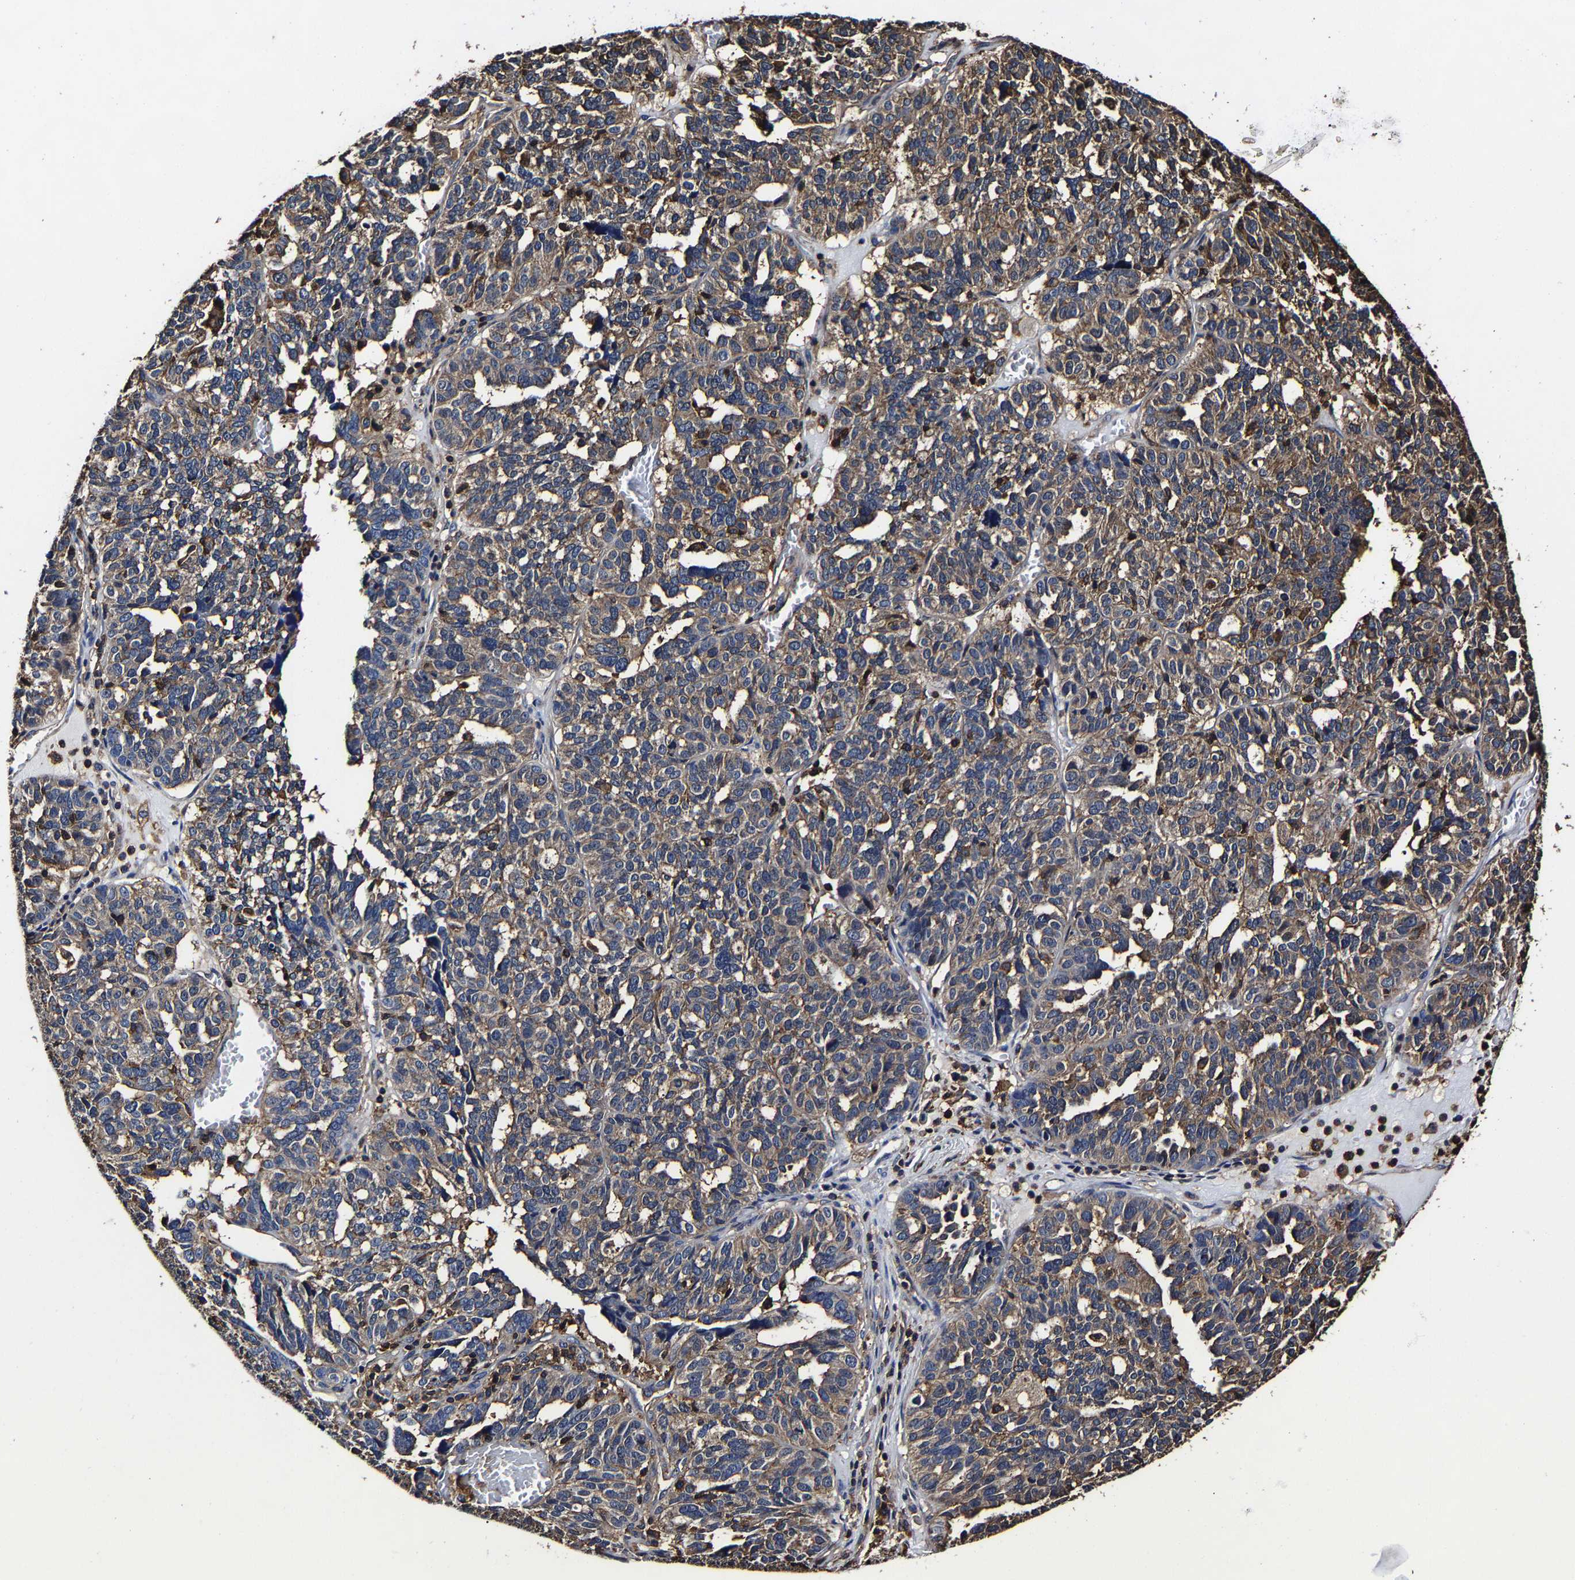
{"staining": {"intensity": "weak", "quantity": ">75%", "location": "cytoplasmic/membranous"}, "tissue": "ovarian cancer", "cell_type": "Tumor cells", "image_type": "cancer", "snomed": [{"axis": "morphology", "description": "Cystadenocarcinoma, serous, NOS"}, {"axis": "topography", "description": "Ovary"}], "caption": "DAB immunohistochemical staining of serous cystadenocarcinoma (ovarian) displays weak cytoplasmic/membranous protein expression in approximately >75% of tumor cells.", "gene": "SSH3", "patient": {"sex": "female", "age": 59}}